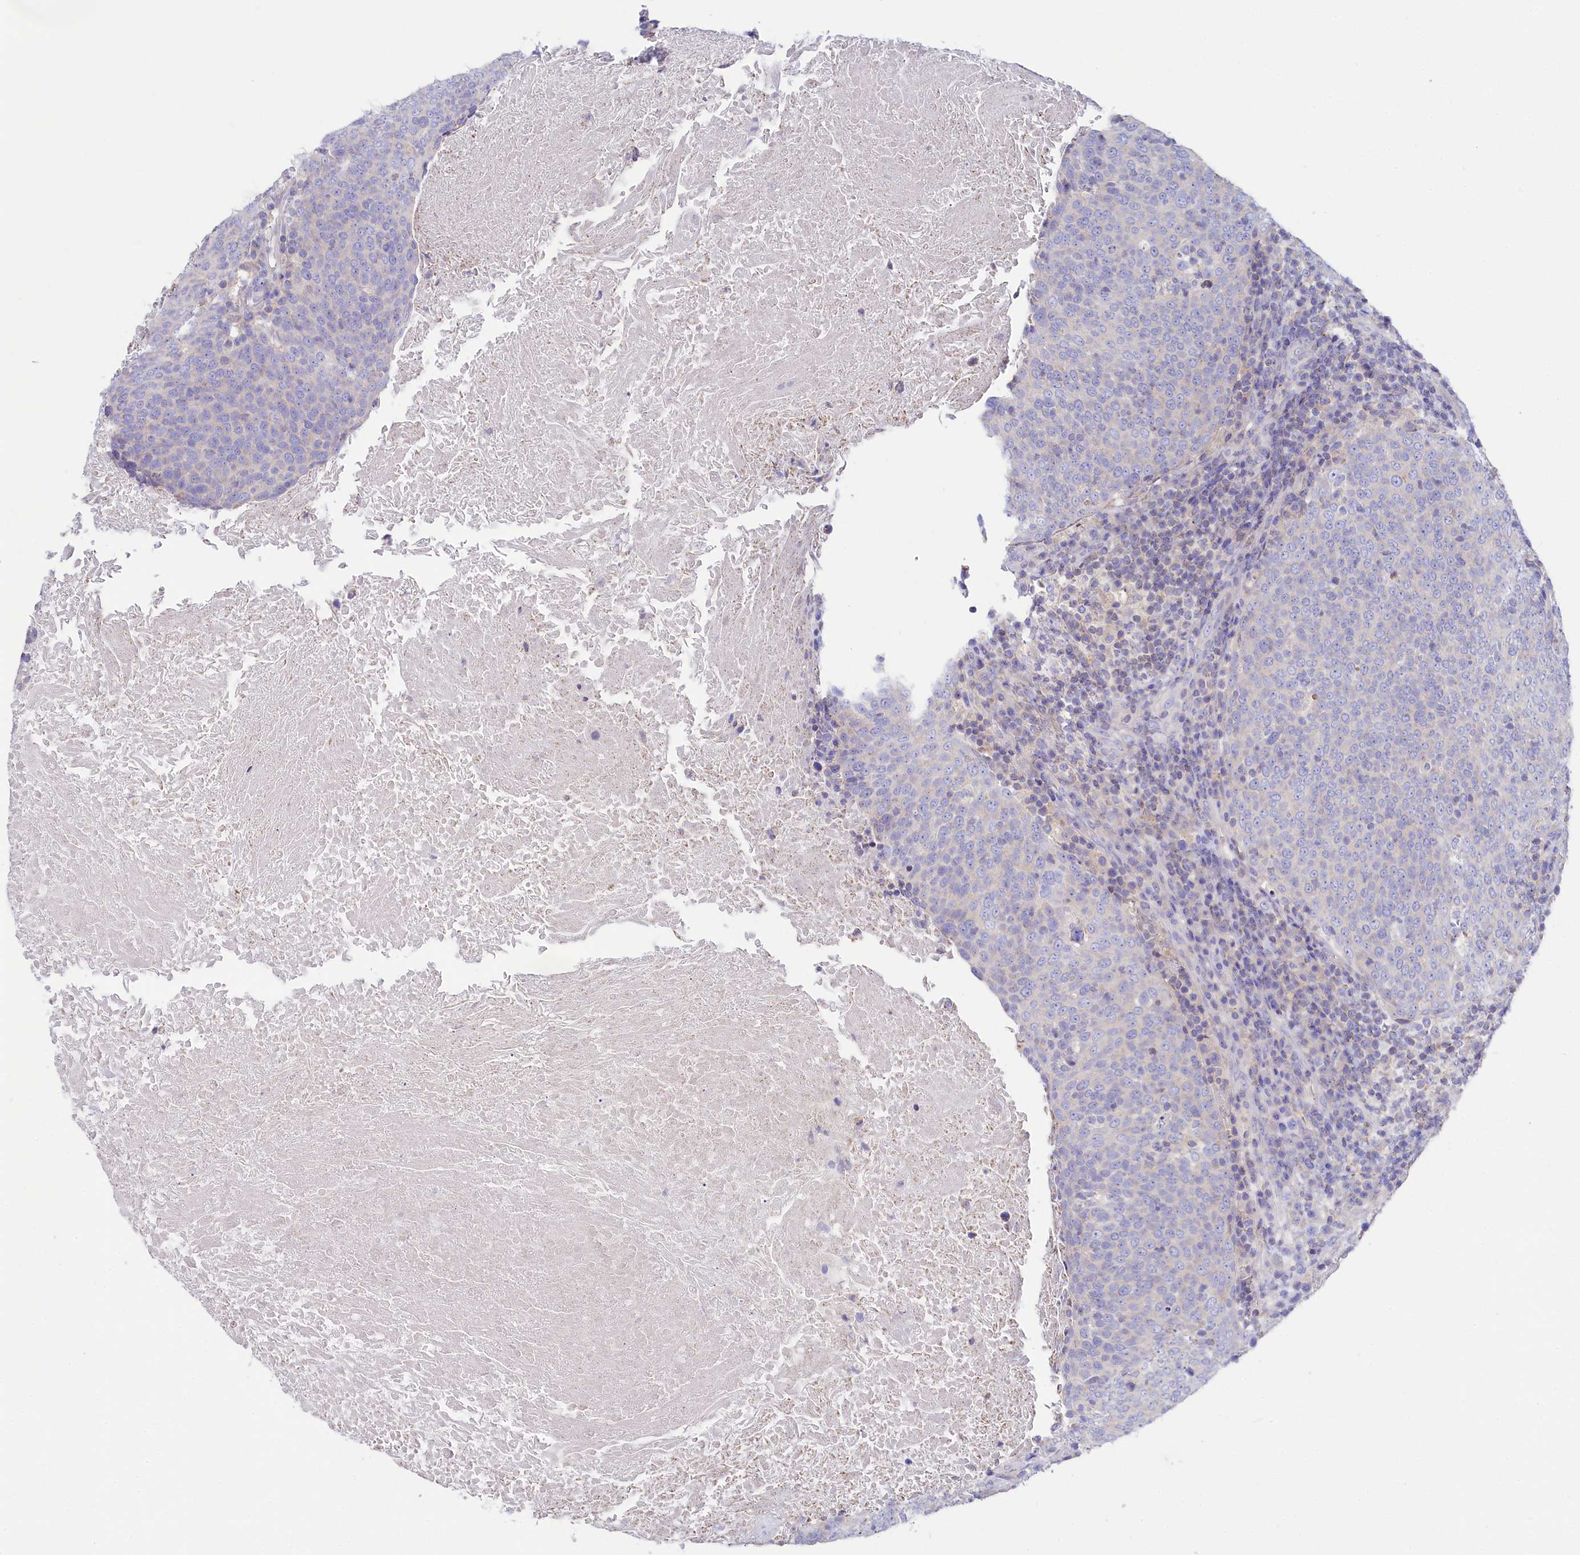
{"staining": {"intensity": "negative", "quantity": "none", "location": "none"}, "tissue": "head and neck cancer", "cell_type": "Tumor cells", "image_type": "cancer", "snomed": [{"axis": "morphology", "description": "Squamous cell carcinoma, NOS"}, {"axis": "morphology", "description": "Squamous cell carcinoma, metastatic, NOS"}, {"axis": "topography", "description": "Lymph node"}, {"axis": "topography", "description": "Head-Neck"}], "caption": "Histopathology image shows no significant protein positivity in tumor cells of head and neck cancer.", "gene": "VPS26B", "patient": {"sex": "male", "age": 62}}